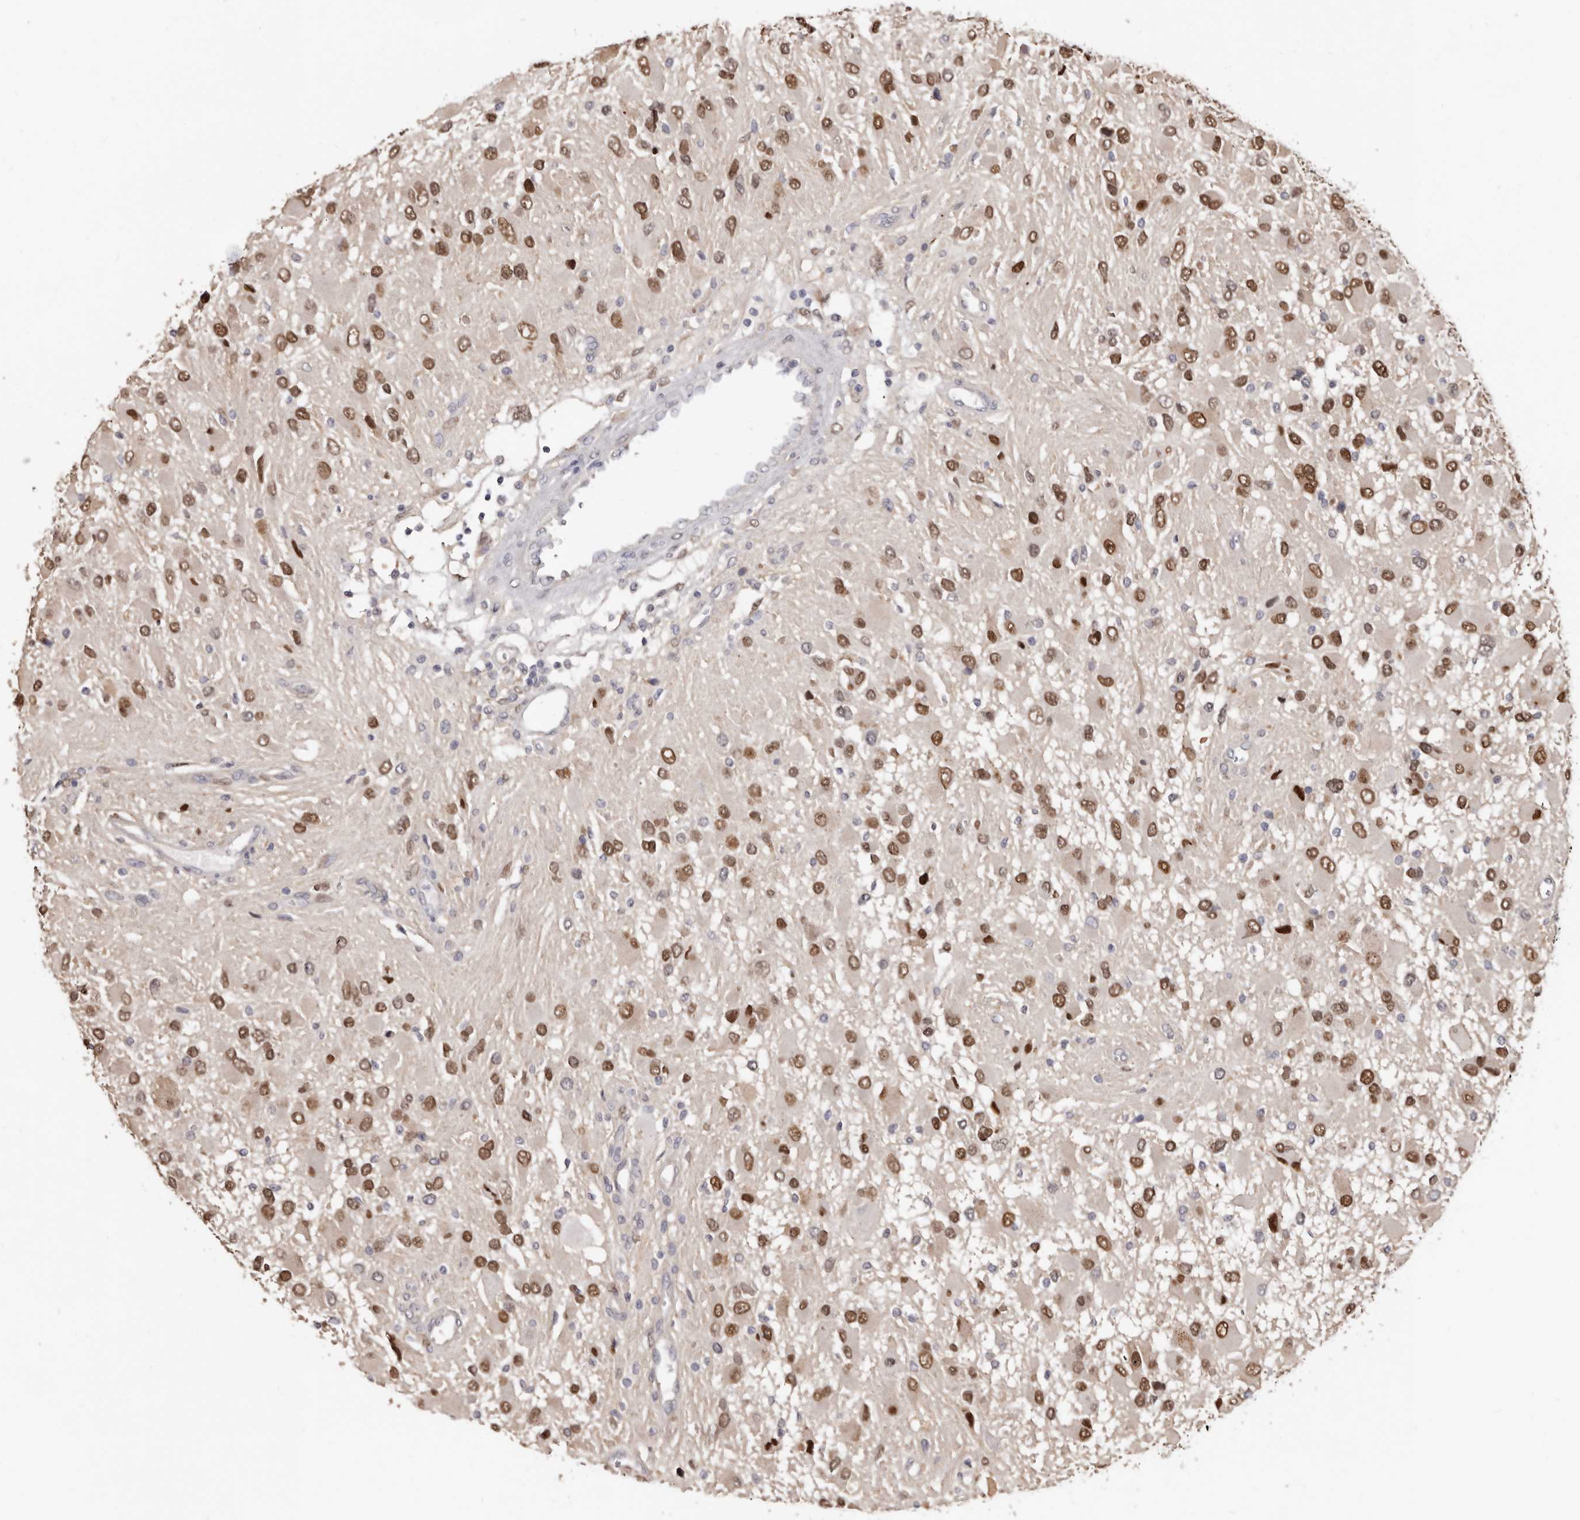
{"staining": {"intensity": "moderate", "quantity": ">75%", "location": "nuclear"}, "tissue": "glioma", "cell_type": "Tumor cells", "image_type": "cancer", "snomed": [{"axis": "morphology", "description": "Glioma, malignant, High grade"}, {"axis": "topography", "description": "Brain"}], "caption": "Approximately >75% of tumor cells in glioma show moderate nuclear protein expression as visualized by brown immunohistochemical staining.", "gene": "KHDRBS2", "patient": {"sex": "male", "age": 53}}